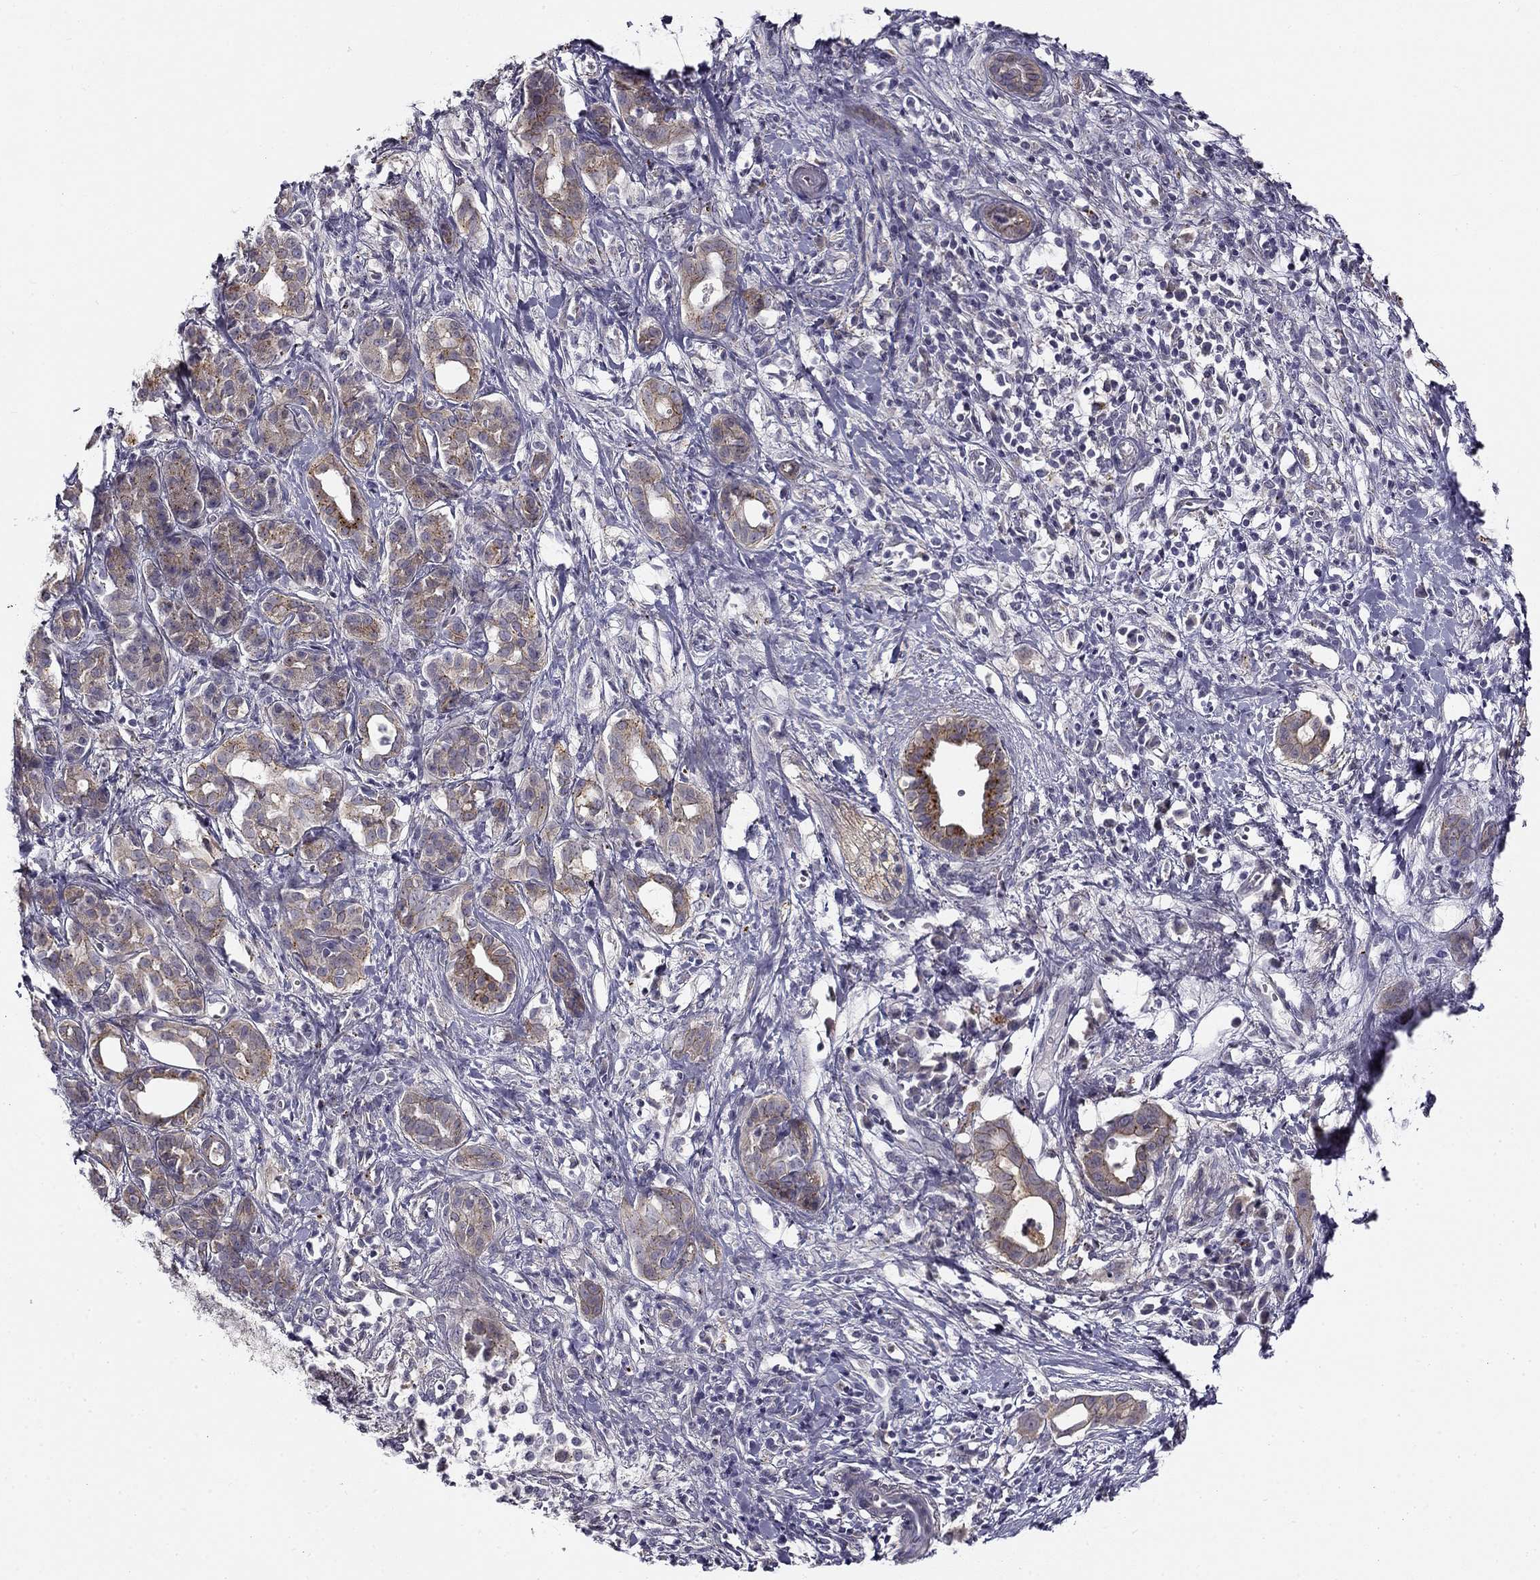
{"staining": {"intensity": "moderate", "quantity": "<25%", "location": "cytoplasmic/membranous"}, "tissue": "pancreatic cancer", "cell_type": "Tumor cells", "image_type": "cancer", "snomed": [{"axis": "morphology", "description": "Adenocarcinoma, NOS"}, {"axis": "topography", "description": "Pancreas"}], "caption": "Immunohistochemical staining of pancreatic cancer (adenocarcinoma) demonstrates low levels of moderate cytoplasmic/membranous protein staining in about <25% of tumor cells. The staining is performed using DAB (3,3'-diaminobenzidine) brown chromogen to label protein expression. The nuclei are counter-stained blue using hematoxylin.", "gene": "CNR1", "patient": {"sex": "male", "age": 61}}